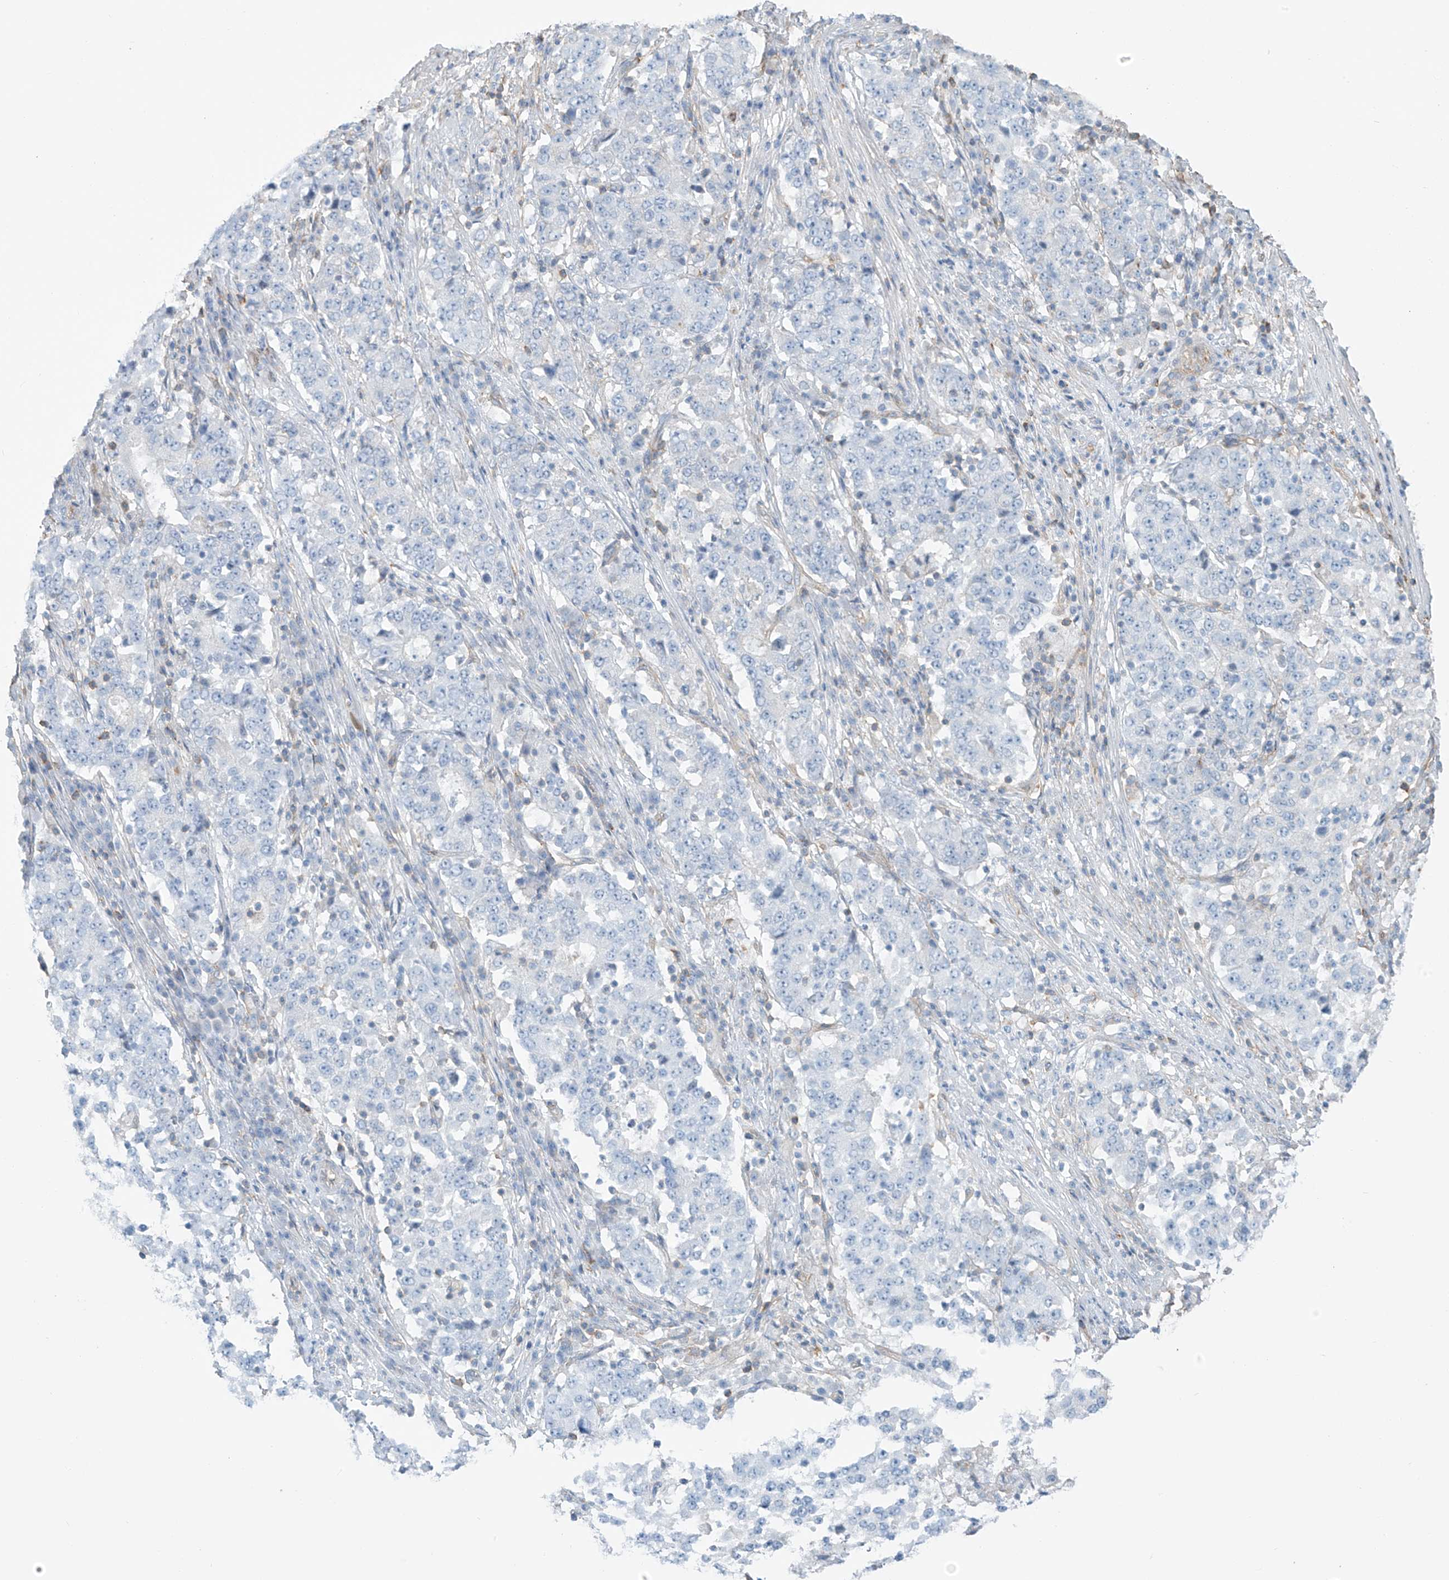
{"staining": {"intensity": "negative", "quantity": "none", "location": "none"}, "tissue": "stomach cancer", "cell_type": "Tumor cells", "image_type": "cancer", "snomed": [{"axis": "morphology", "description": "Adenocarcinoma, NOS"}, {"axis": "topography", "description": "Stomach"}], "caption": "High magnification brightfield microscopy of stomach cancer (adenocarcinoma) stained with DAB (brown) and counterstained with hematoxylin (blue): tumor cells show no significant expression. Brightfield microscopy of IHC stained with DAB (brown) and hematoxylin (blue), captured at high magnification.", "gene": "ZNF846", "patient": {"sex": "male", "age": 59}}